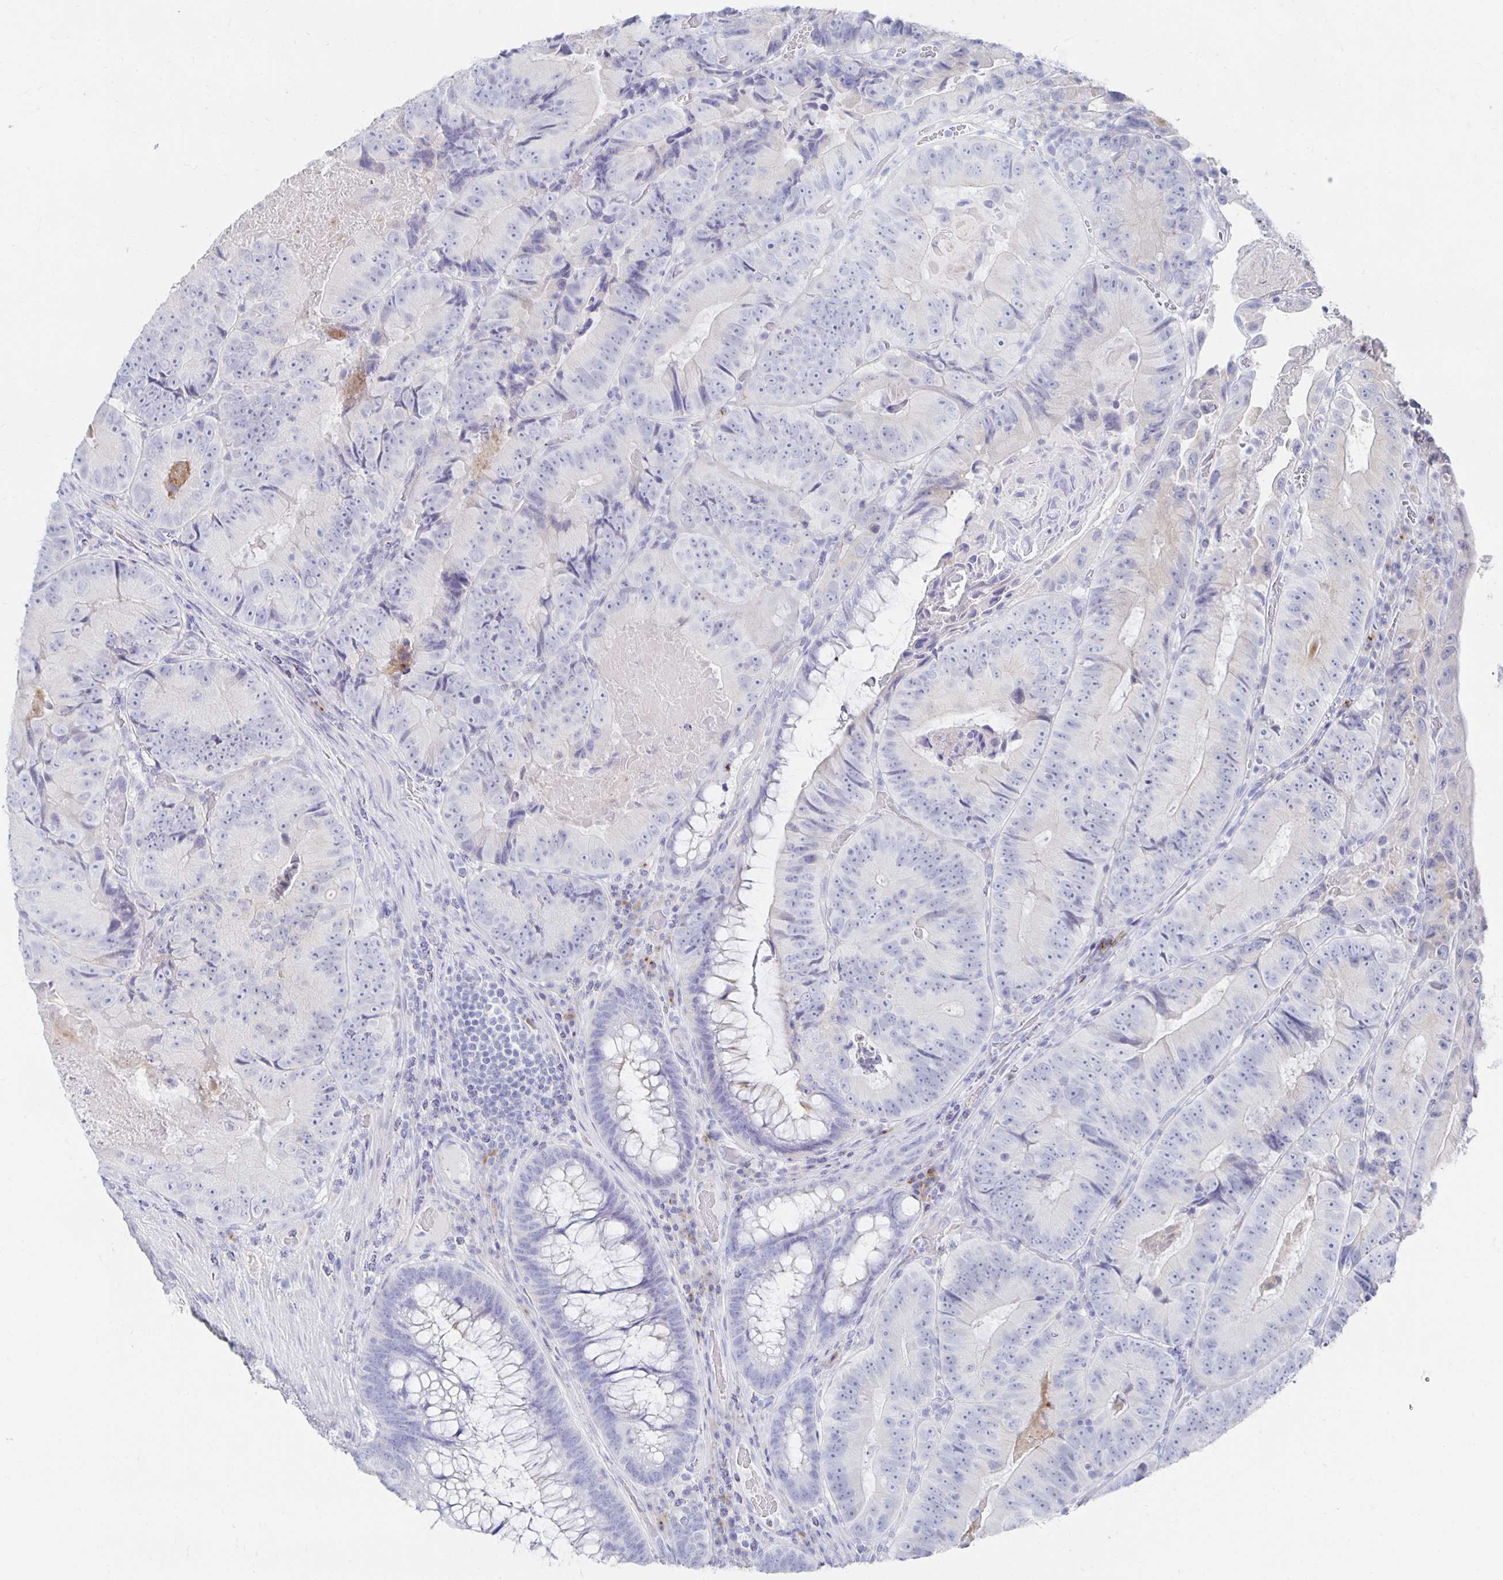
{"staining": {"intensity": "negative", "quantity": "none", "location": "none"}, "tissue": "colorectal cancer", "cell_type": "Tumor cells", "image_type": "cancer", "snomed": [{"axis": "morphology", "description": "Adenocarcinoma, NOS"}, {"axis": "topography", "description": "Colon"}], "caption": "Adenocarcinoma (colorectal) was stained to show a protein in brown. There is no significant expression in tumor cells.", "gene": "PRDM7", "patient": {"sex": "female", "age": 86}}